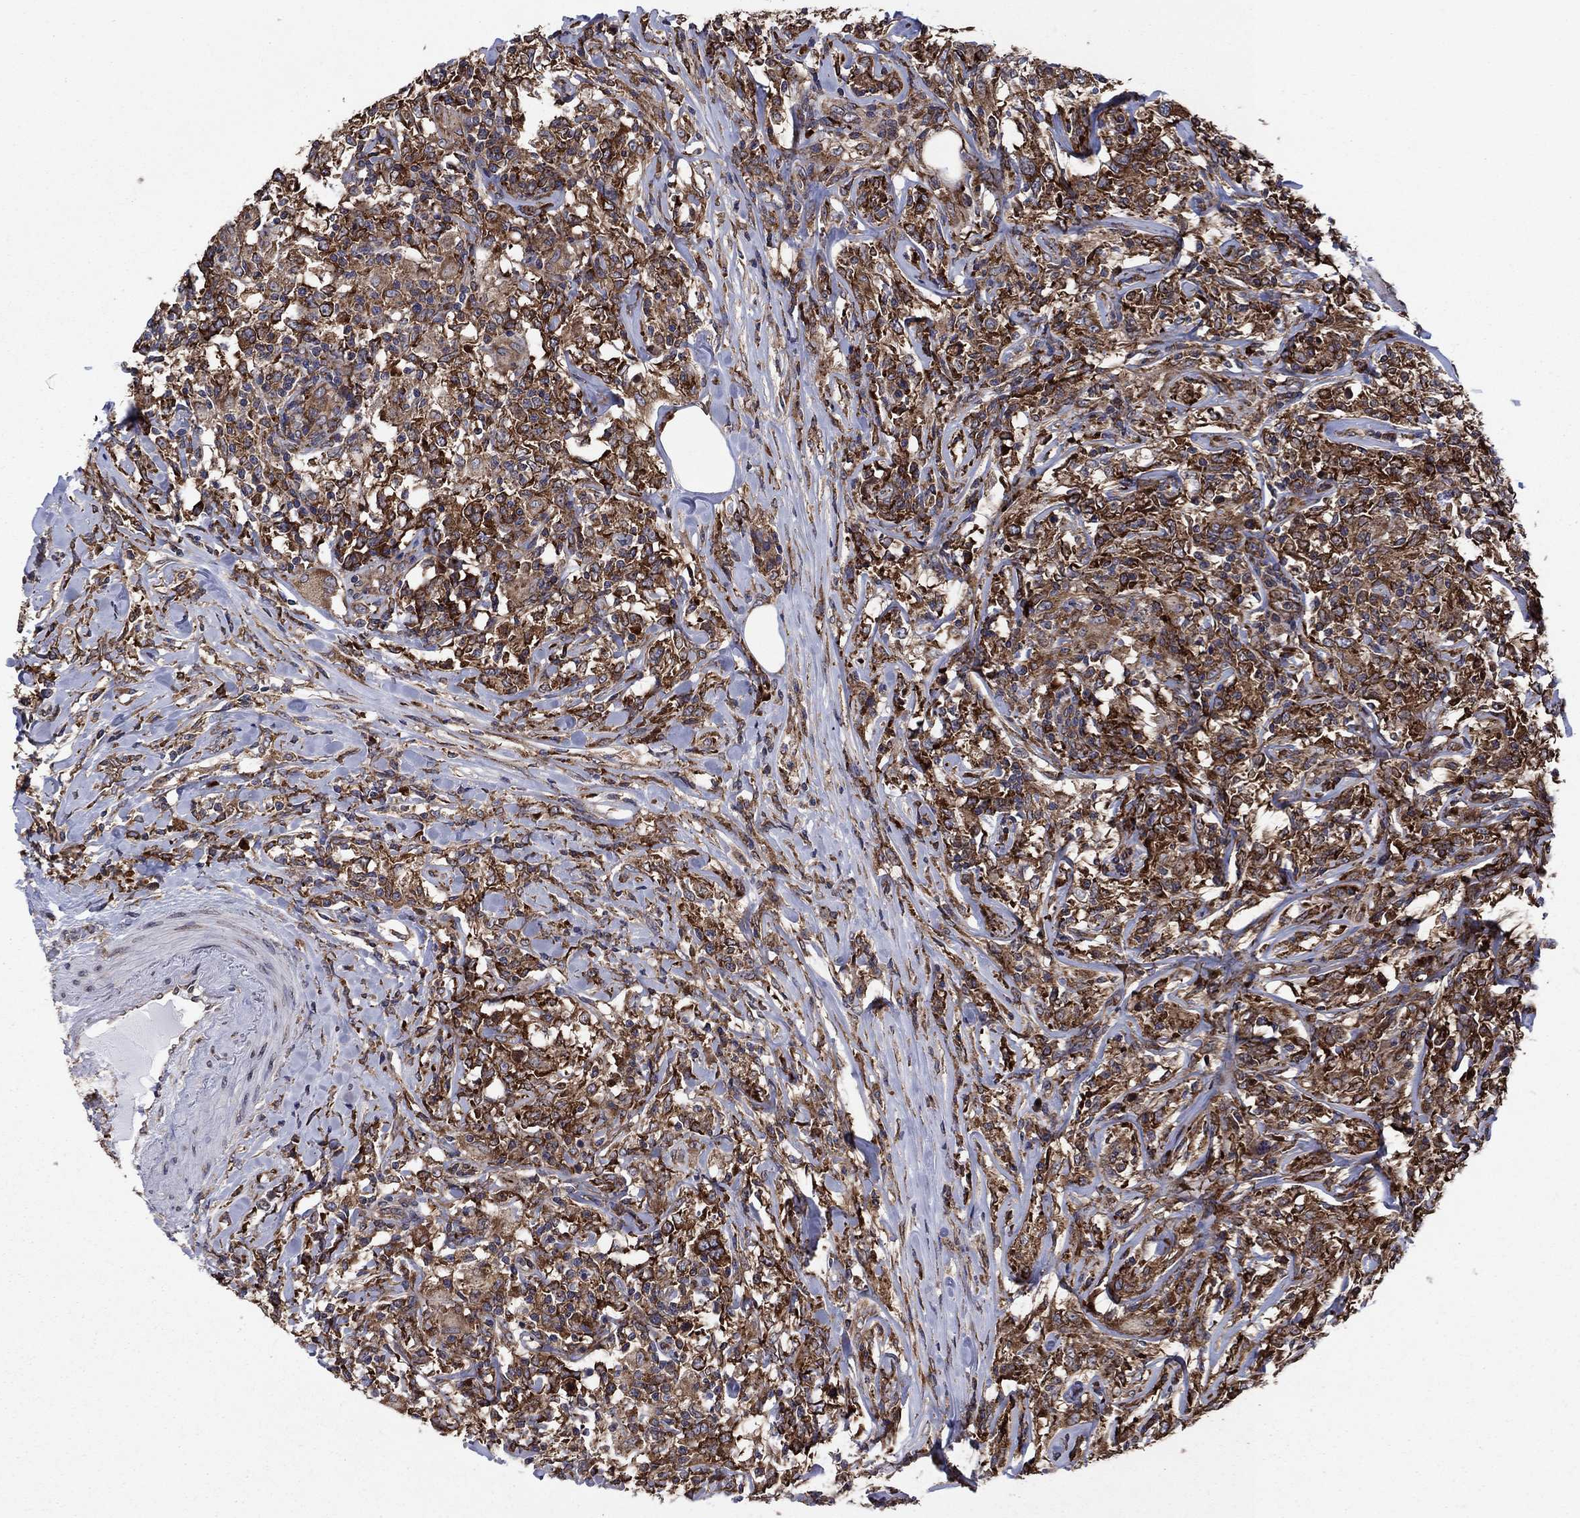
{"staining": {"intensity": "strong", "quantity": ">75%", "location": "cytoplasmic/membranous"}, "tissue": "lymphoma", "cell_type": "Tumor cells", "image_type": "cancer", "snomed": [{"axis": "morphology", "description": "Malignant lymphoma, non-Hodgkin's type, High grade"}, {"axis": "topography", "description": "Lymph node"}], "caption": "Protein positivity by immunohistochemistry (IHC) reveals strong cytoplasmic/membranous positivity in approximately >75% of tumor cells in malignant lymphoma, non-Hodgkin's type (high-grade).", "gene": "YBX1", "patient": {"sex": "female", "age": 84}}